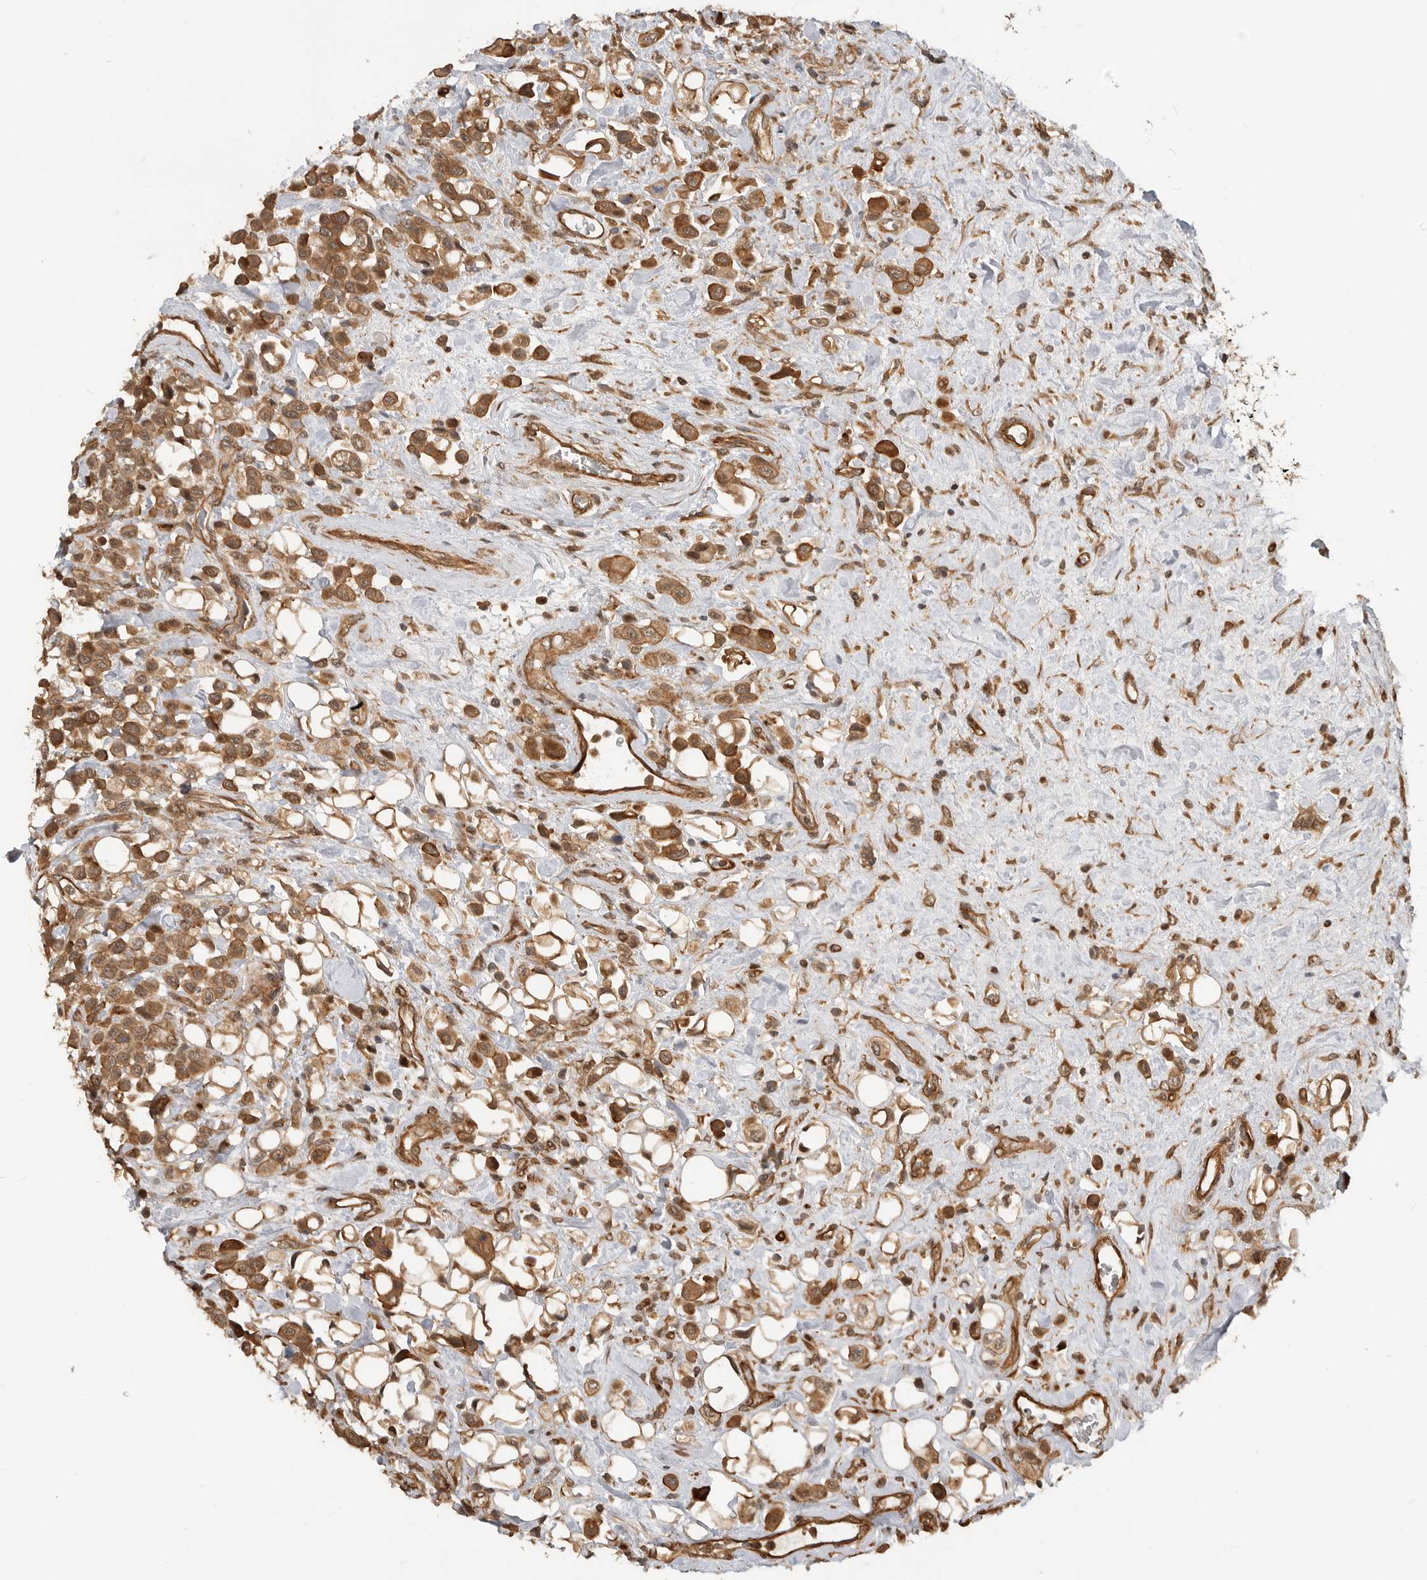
{"staining": {"intensity": "moderate", "quantity": ">75%", "location": "cytoplasmic/membranous"}, "tissue": "urothelial cancer", "cell_type": "Tumor cells", "image_type": "cancer", "snomed": [{"axis": "morphology", "description": "Urothelial carcinoma, High grade"}, {"axis": "topography", "description": "Urinary bladder"}], "caption": "Urothelial cancer stained with DAB (3,3'-diaminobenzidine) immunohistochemistry (IHC) displays medium levels of moderate cytoplasmic/membranous expression in approximately >75% of tumor cells.", "gene": "ADPRS", "patient": {"sex": "male", "age": 50}}